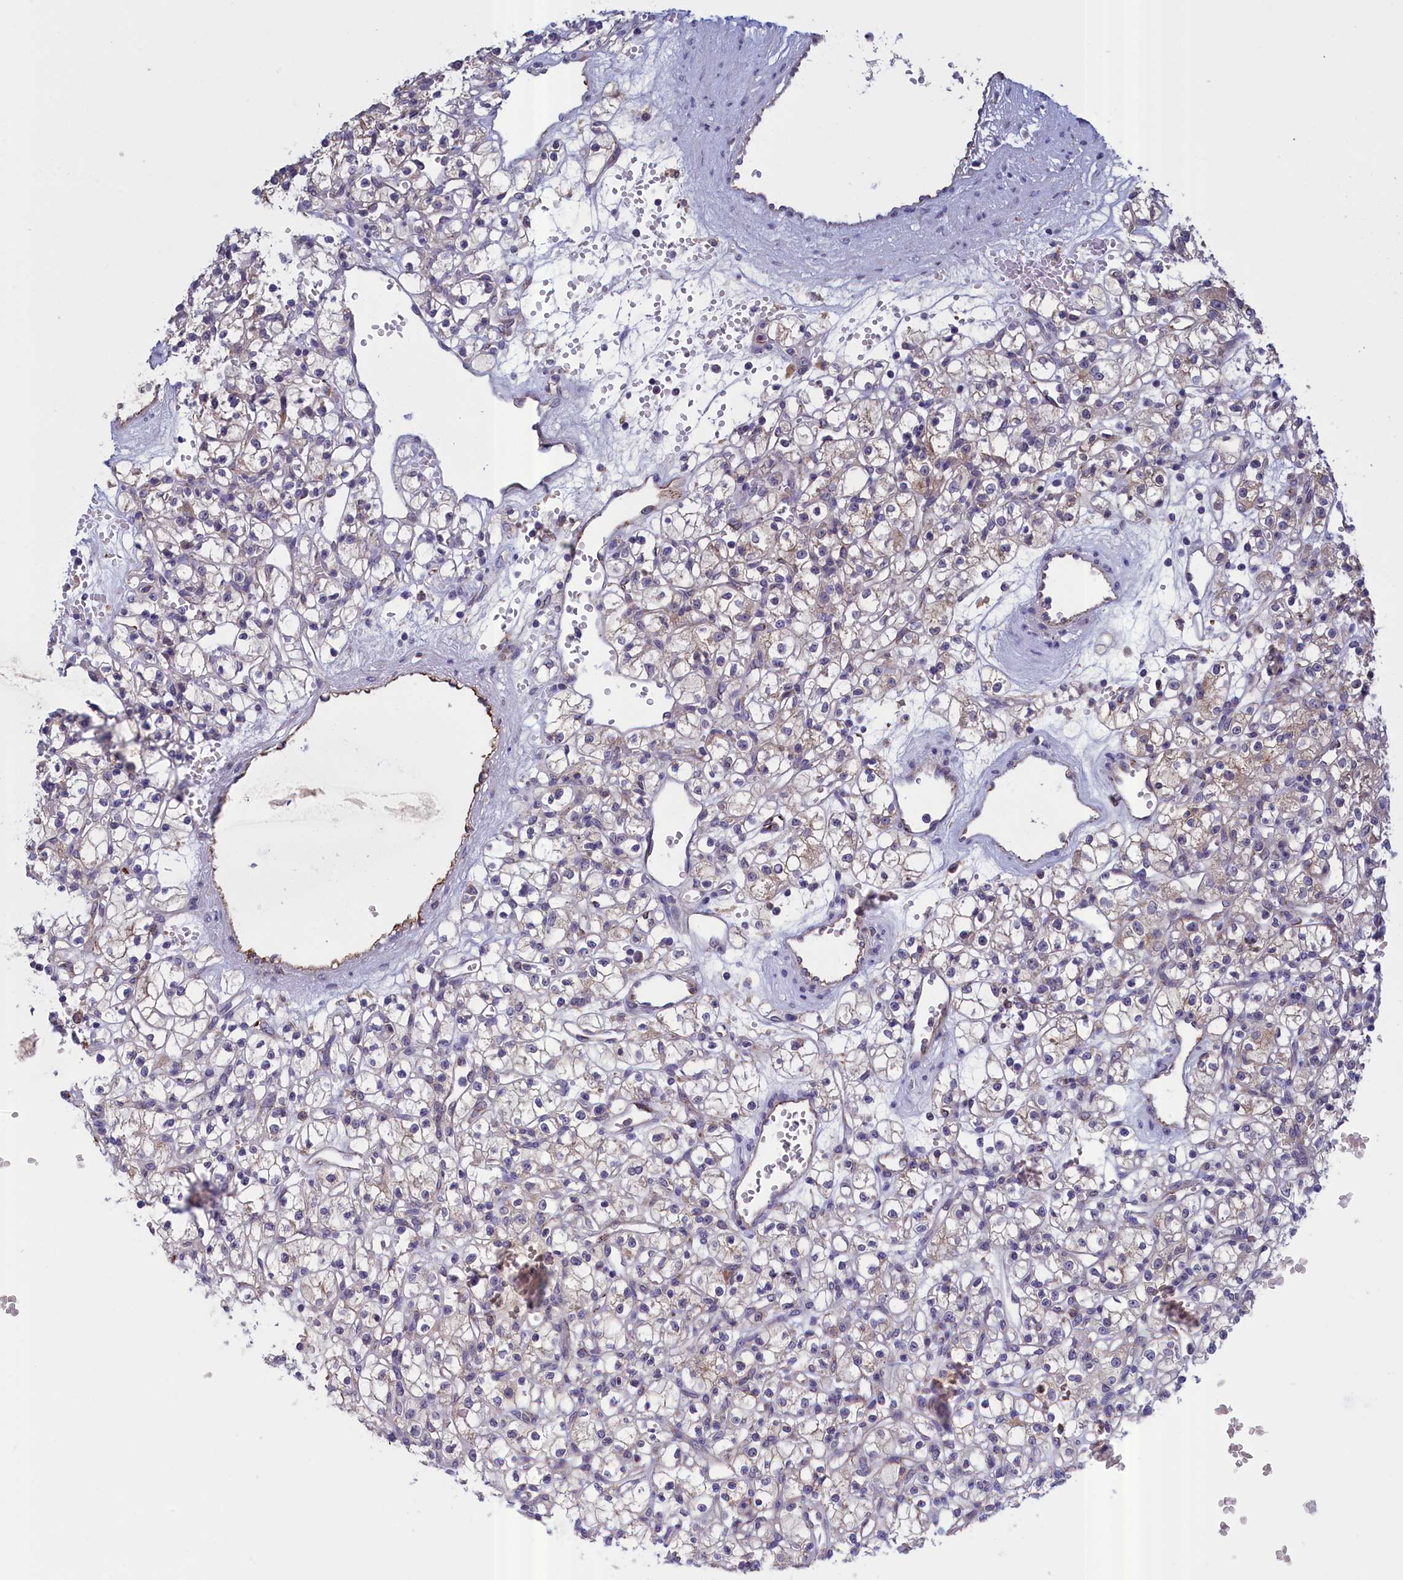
{"staining": {"intensity": "weak", "quantity": "<25%", "location": "cytoplasmic/membranous"}, "tissue": "renal cancer", "cell_type": "Tumor cells", "image_type": "cancer", "snomed": [{"axis": "morphology", "description": "Adenocarcinoma, NOS"}, {"axis": "topography", "description": "Kidney"}], "caption": "High magnification brightfield microscopy of adenocarcinoma (renal) stained with DAB (3,3'-diaminobenzidine) (brown) and counterstained with hematoxylin (blue): tumor cells show no significant staining.", "gene": "COL19A1", "patient": {"sex": "female", "age": 59}}